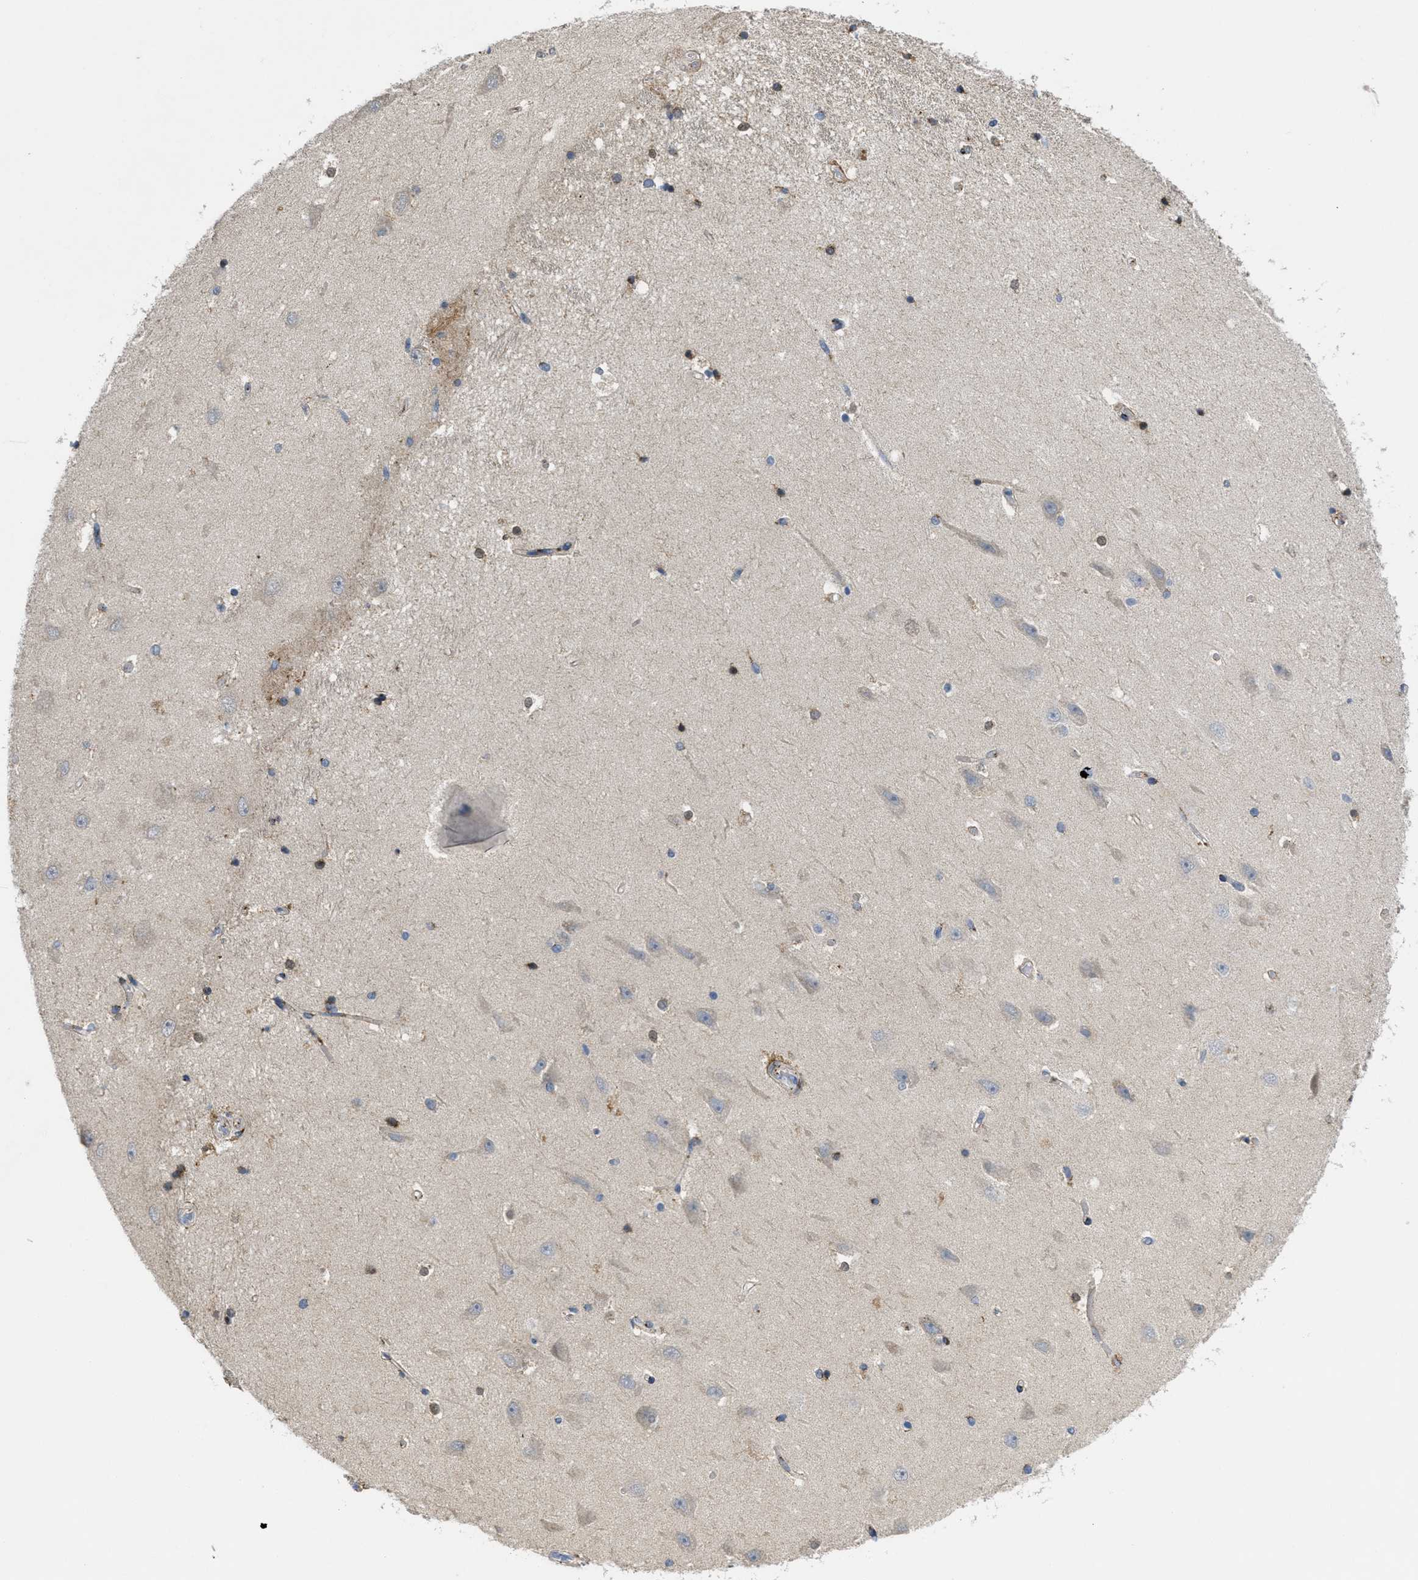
{"staining": {"intensity": "moderate", "quantity": "<25%", "location": "cytoplasmic/membranous"}, "tissue": "hippocampus", "cell_type": "Glial cells", "image_type": "normal", "snomed": [{"axis": "morphology", "description": "Normal tissue, NOS"}, {"axis": "topography", "description": "Hippocampus"}], "caption": "Protein staining of normal hippocampus reveals moderate cytoplasmic/membranous staining in about <25% of glial cells.", "gene": "ZNF70", "patient": {"sex": "male", "age": 45}}